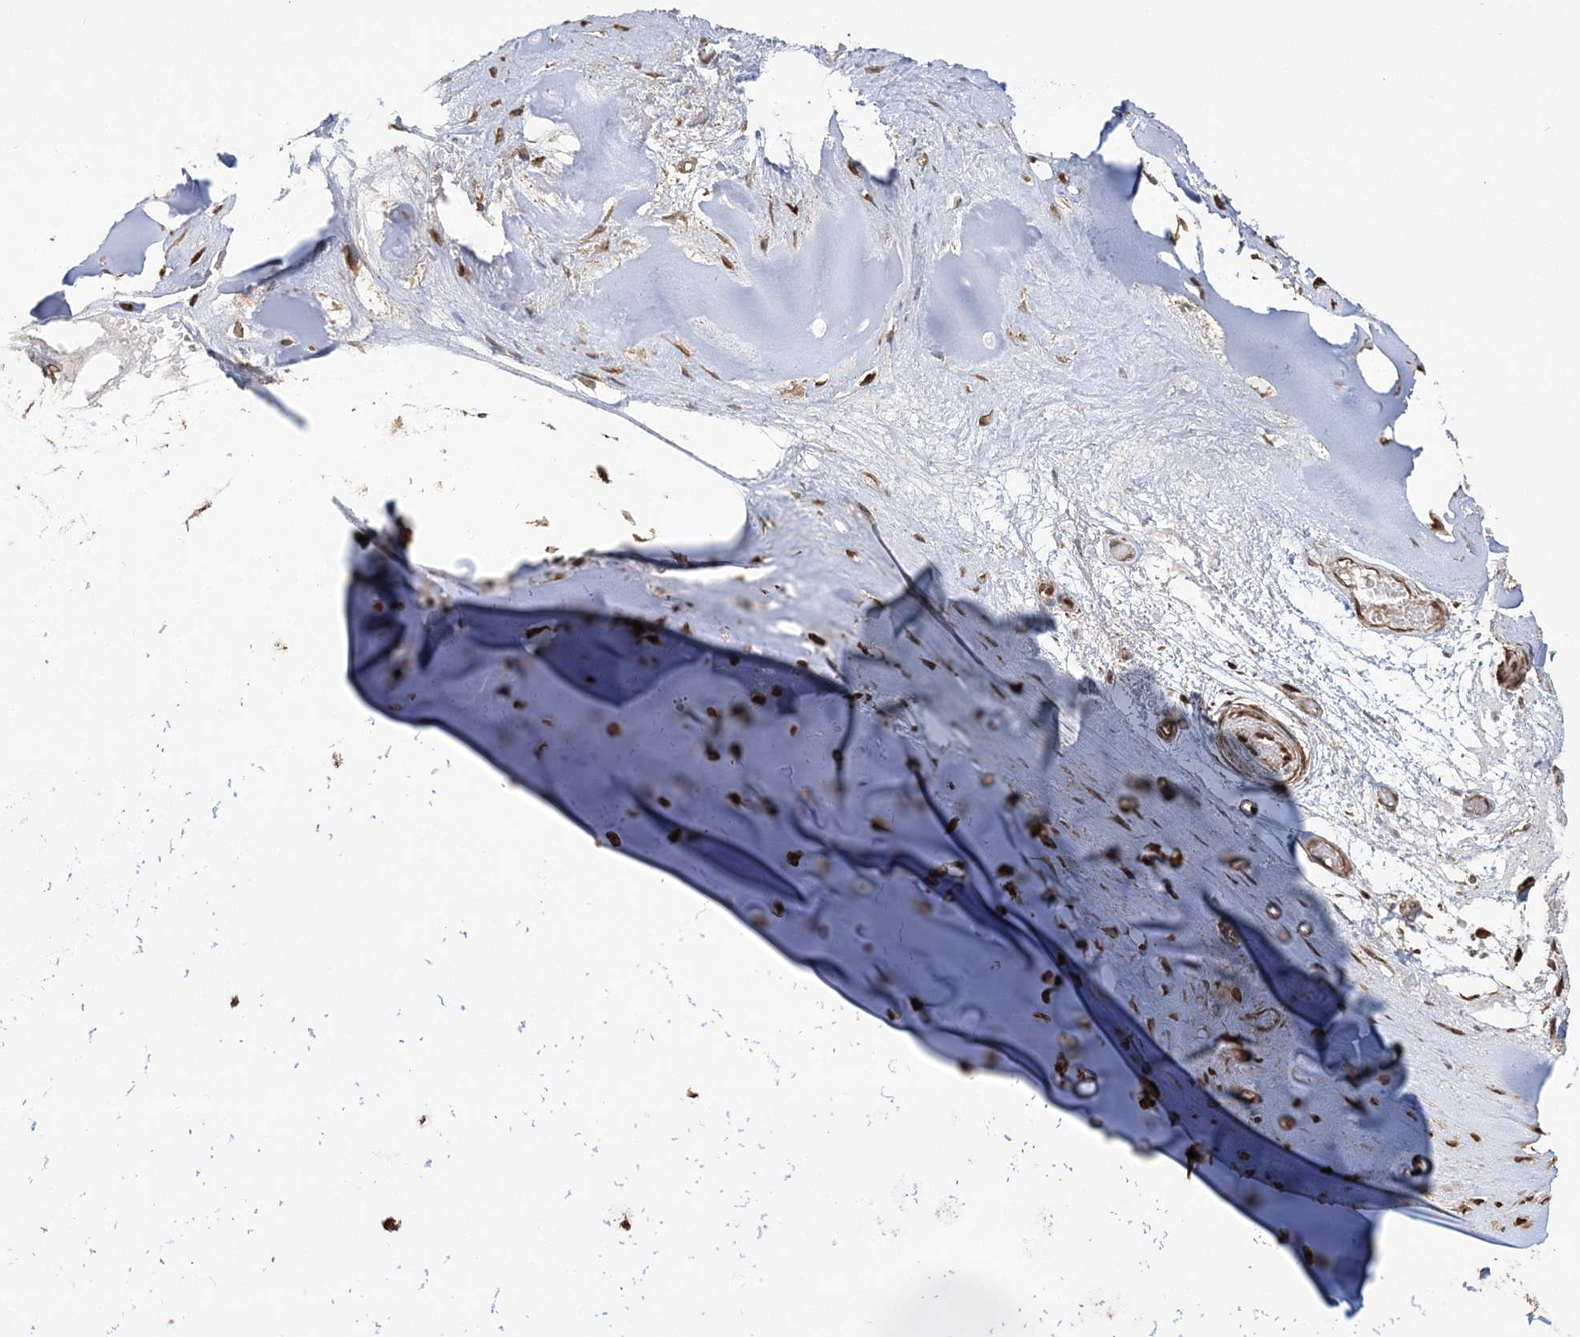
{"staining": {"intensity": "strong", "quantity": ">75%", "location": "nuclear"}, "tissue": "adipose tissue", "cell_type": "Adipocytes", "image_type": "normal", "snomed": [{"axis": "morphology", "description": "Normal tissue, NOS"}, {"axis": "morphology", "description": "Basal cell carcinoma"}, {"axis": "topography", "description": "Cartilage tissue"}, {"axis": "topography", "description": "Nasopharynx"}, {"axis": "topography", "description": "Oral tissue"}], "caption": "Human adipose tissue stained for a protein (brown) reveals strong nuclear positive expression in about >75% of adipocytes.", "gene": "ZNF839", "patient": {"sex": "female", "age": 77}}